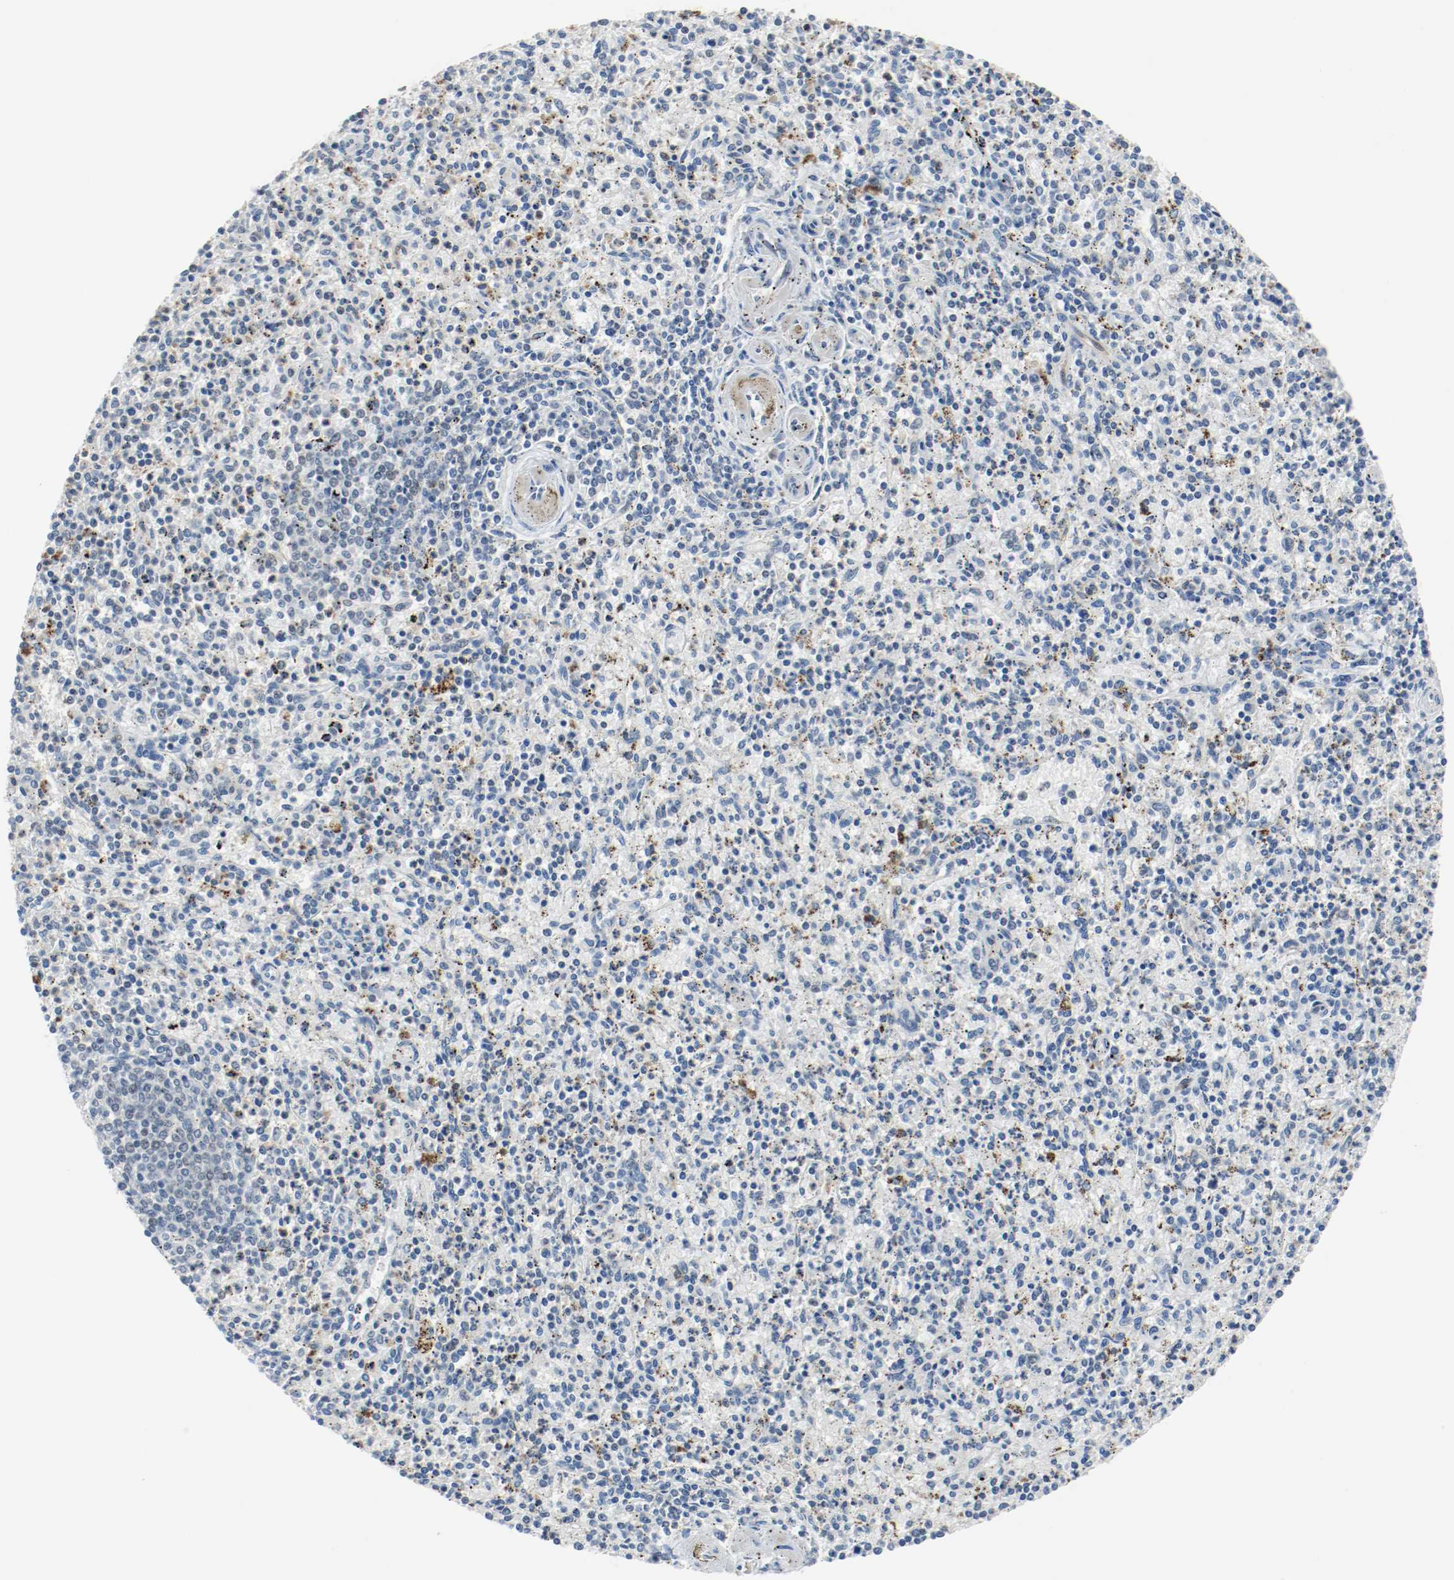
{"staining": {"intensity": "weak", "quantity": "<25%", "location": "nuclear"}, "tissue": "spleen", "cell_type": "Cells in red pulp", "image_type": "normal", "snomed": [{"axis": "morphology", "description": "Normal tissue, NOS"}, {"axis": "topography", "description": "Spleen"}], "caption": "Image shows no protein staining in cells in red pulp of normal spleen. Brightfield microscopy of immunohistochemistry (IHC) stained with DAB (brown) and hematoxylin (blue), captured at high magnification.", "gene": "ASH1L", "patient": {"sex": "male", "age": 72}}